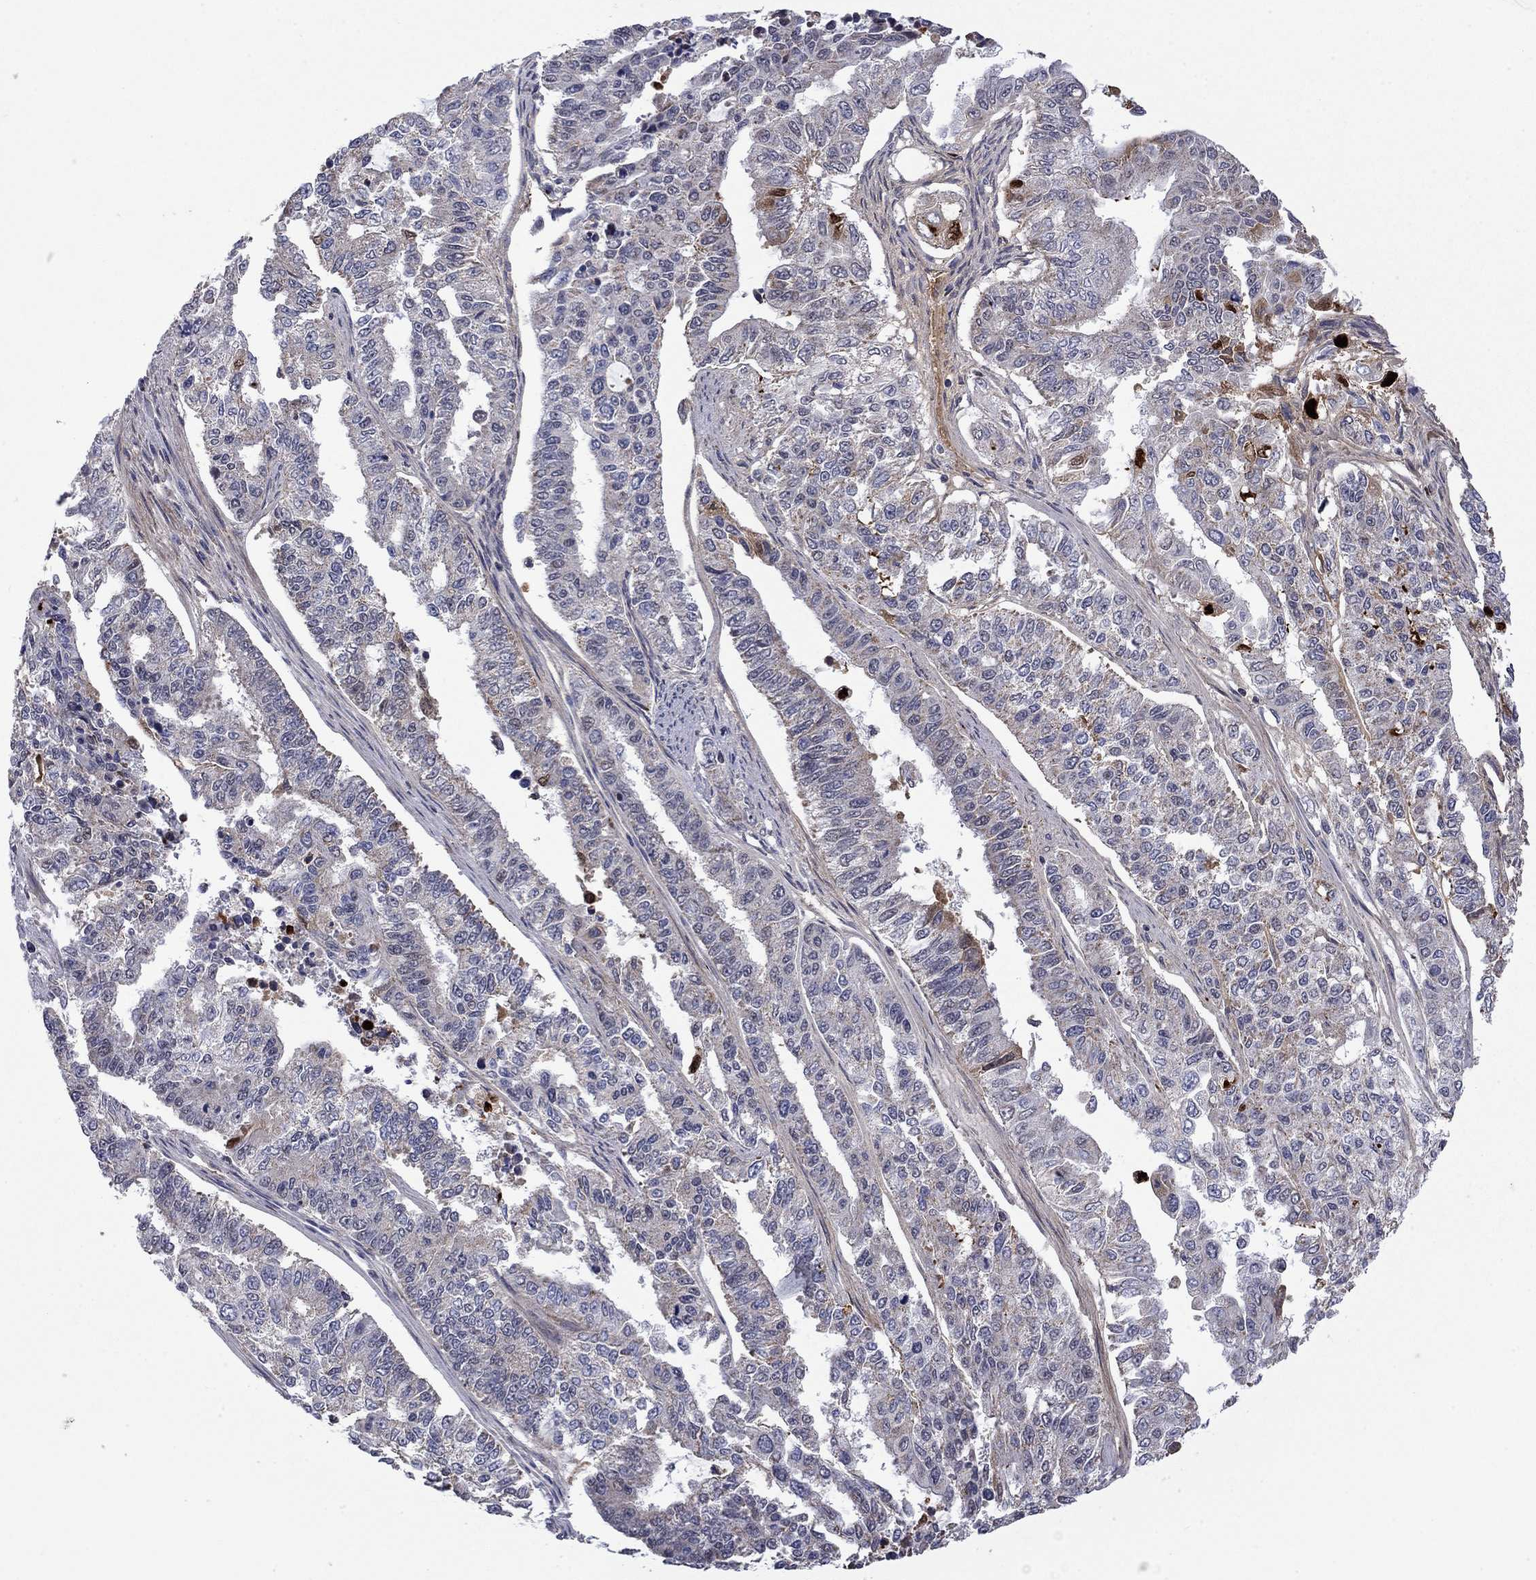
{"staining": {"intensity": "moderate", "quantity": "<25%", "location": "cytoplasmic/membranous"}, "tissue": "endometrial cancer", "cell_type": "Tumor cells", "image_type": "cancer", "snomed": [{"axis": "morphology", "description": "Adenocarcinoma, NOS"}, {"axis": "topography", "description": "Uterus"}], "caption": "An image of human adenocarcinoma (endometrial) stained for a protein shows moderate cytoplasmic/membranous brown staining in tumor cells.", "gene": "DOP1B", "patient": {"sex": "female", "age": 59}}